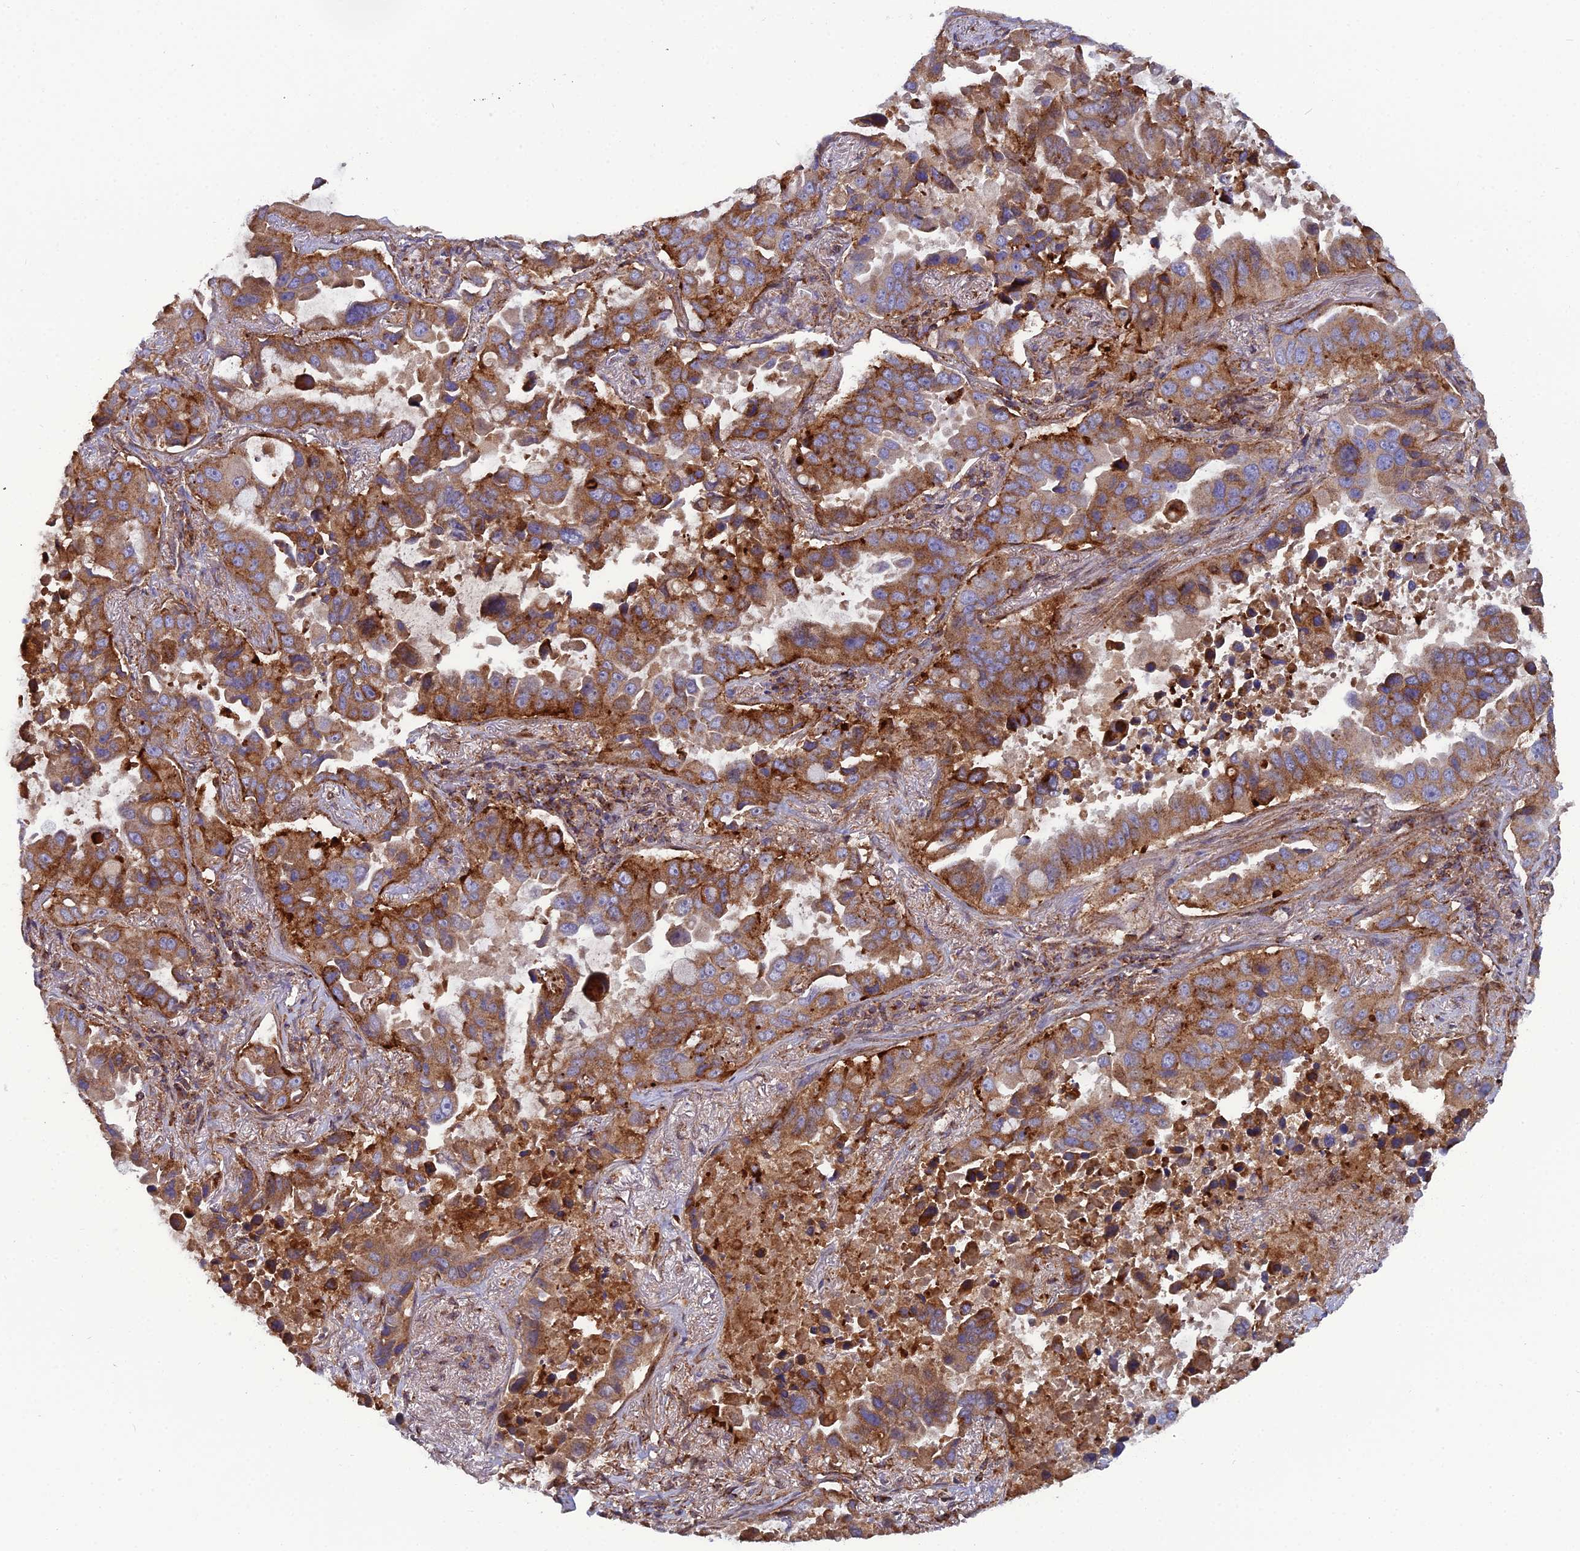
{"staining": {"intensity": "moderate", "quantity": ">75%", "location": "cytoplasmic/membranous"}, "tissue": "lung cancer", "cell_type": "Tumor cells", "image_type": "cancer", "snomed": [{"axis": "morphology", "description": "Adenocarcinoma, NOS"}, {"axis": "topography", "description": "Lung"}], "caption": "Human lung cancer (adenocarcinoma) stained for a protein (brown) reveals moderate cytoplasmic/membranous positive positivity in about >75% of tumor cells.", "gene": "LNPEP", "patient": {"sex": "male", "age": 64}}